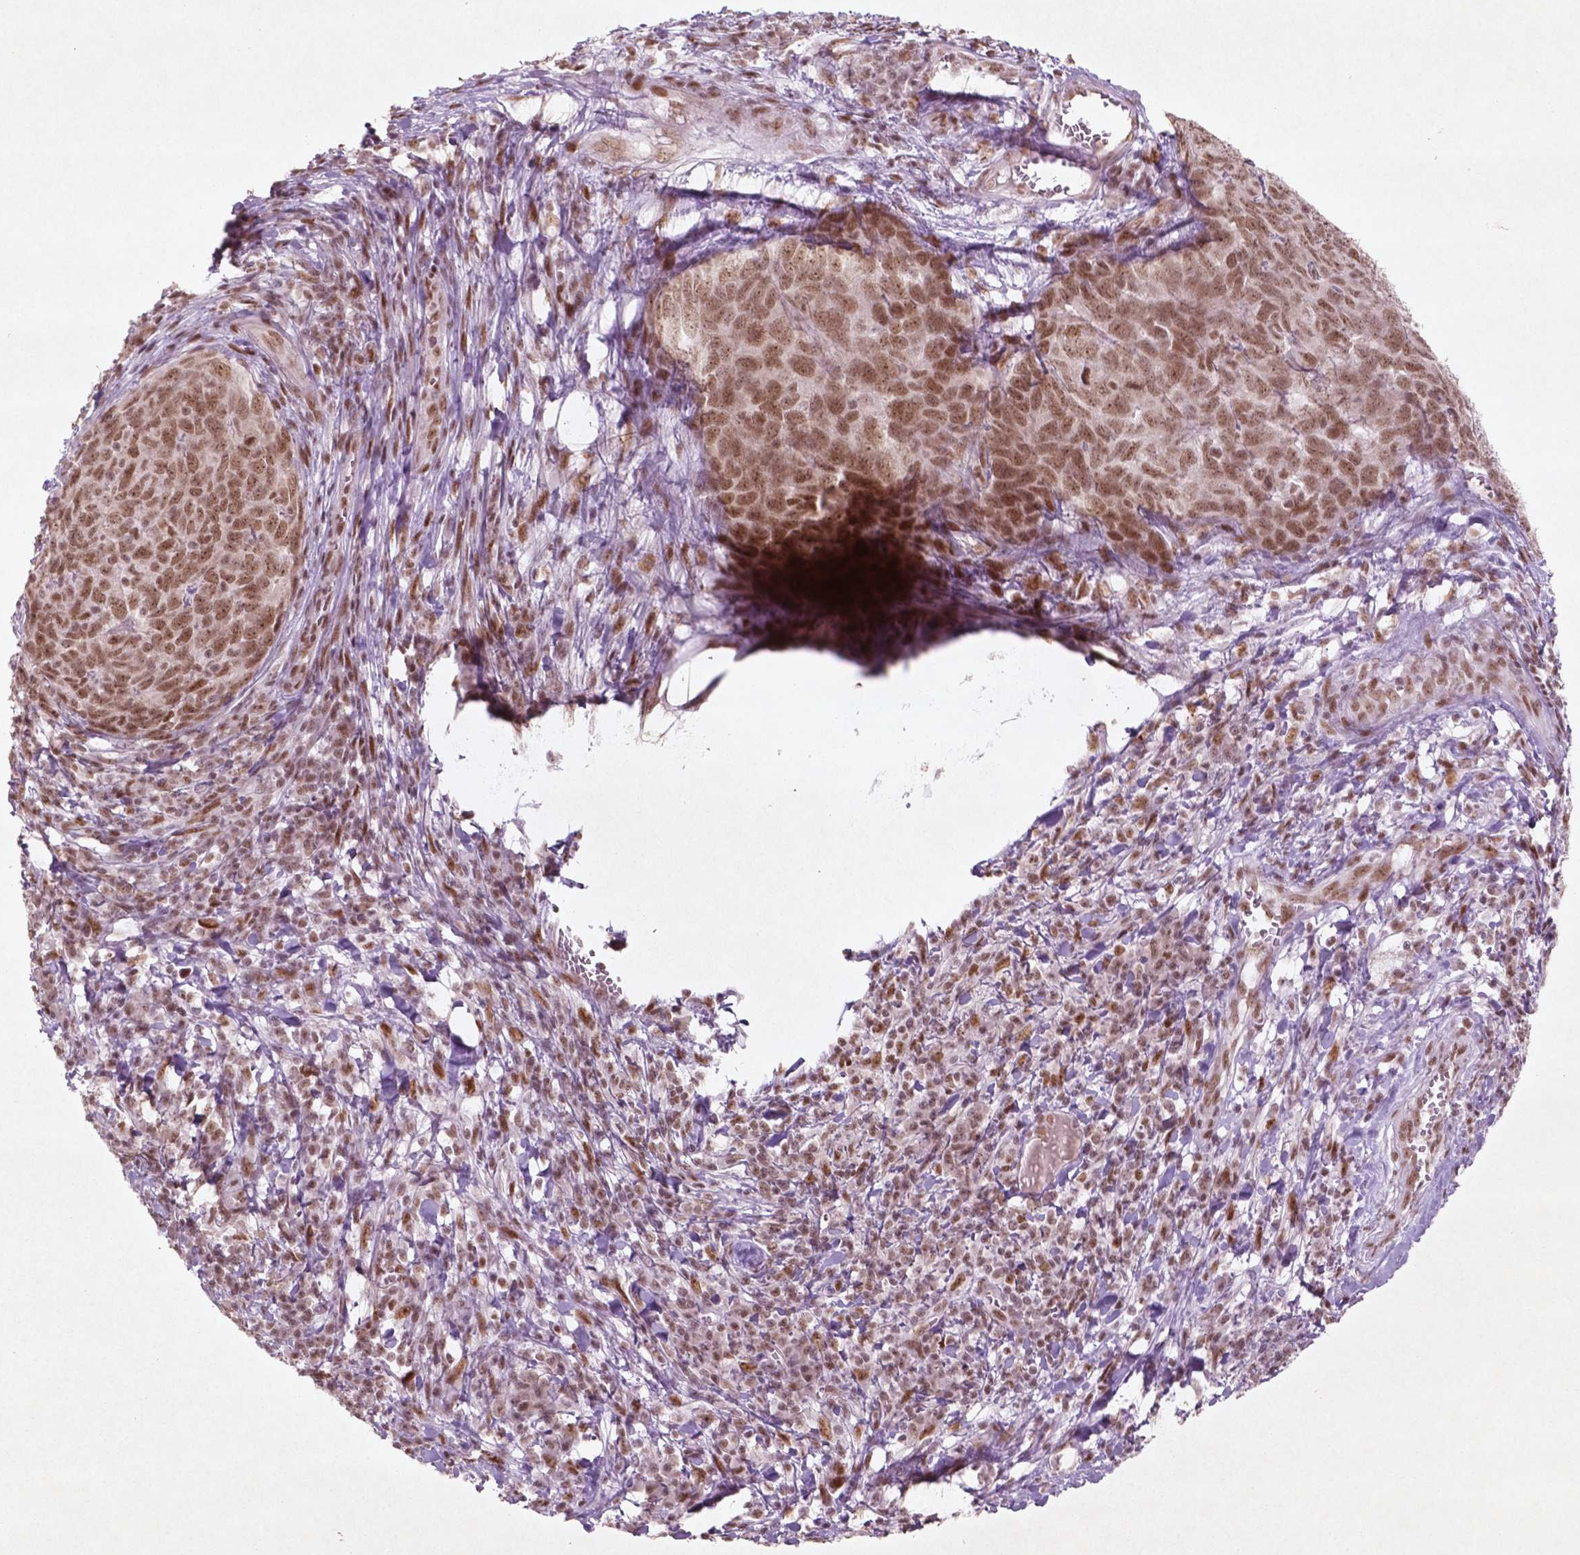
{"staining": {"intensity": "moderate", "quantity": ">75%", "location": "nuclear"}, "tissue": "skin cancer", "cell_type": "Tumor cells", "image_type": "cancer", "snomed": [{"axis": "morphology", "description": "Squamous cell carcinoma, NOS"}, {"axis": "topography", "description": "Skin"}, {"axis": "topography", "description": "Anal"}], "caption": "Approximately >75% of tumor cells in human skin squamous cell carcinoma reveal moderate nuclear protein expression as visualized by brown immunohistochemical staining.", "gene": "HMG20B", "patient": {"sex": "female", "age": 51}}